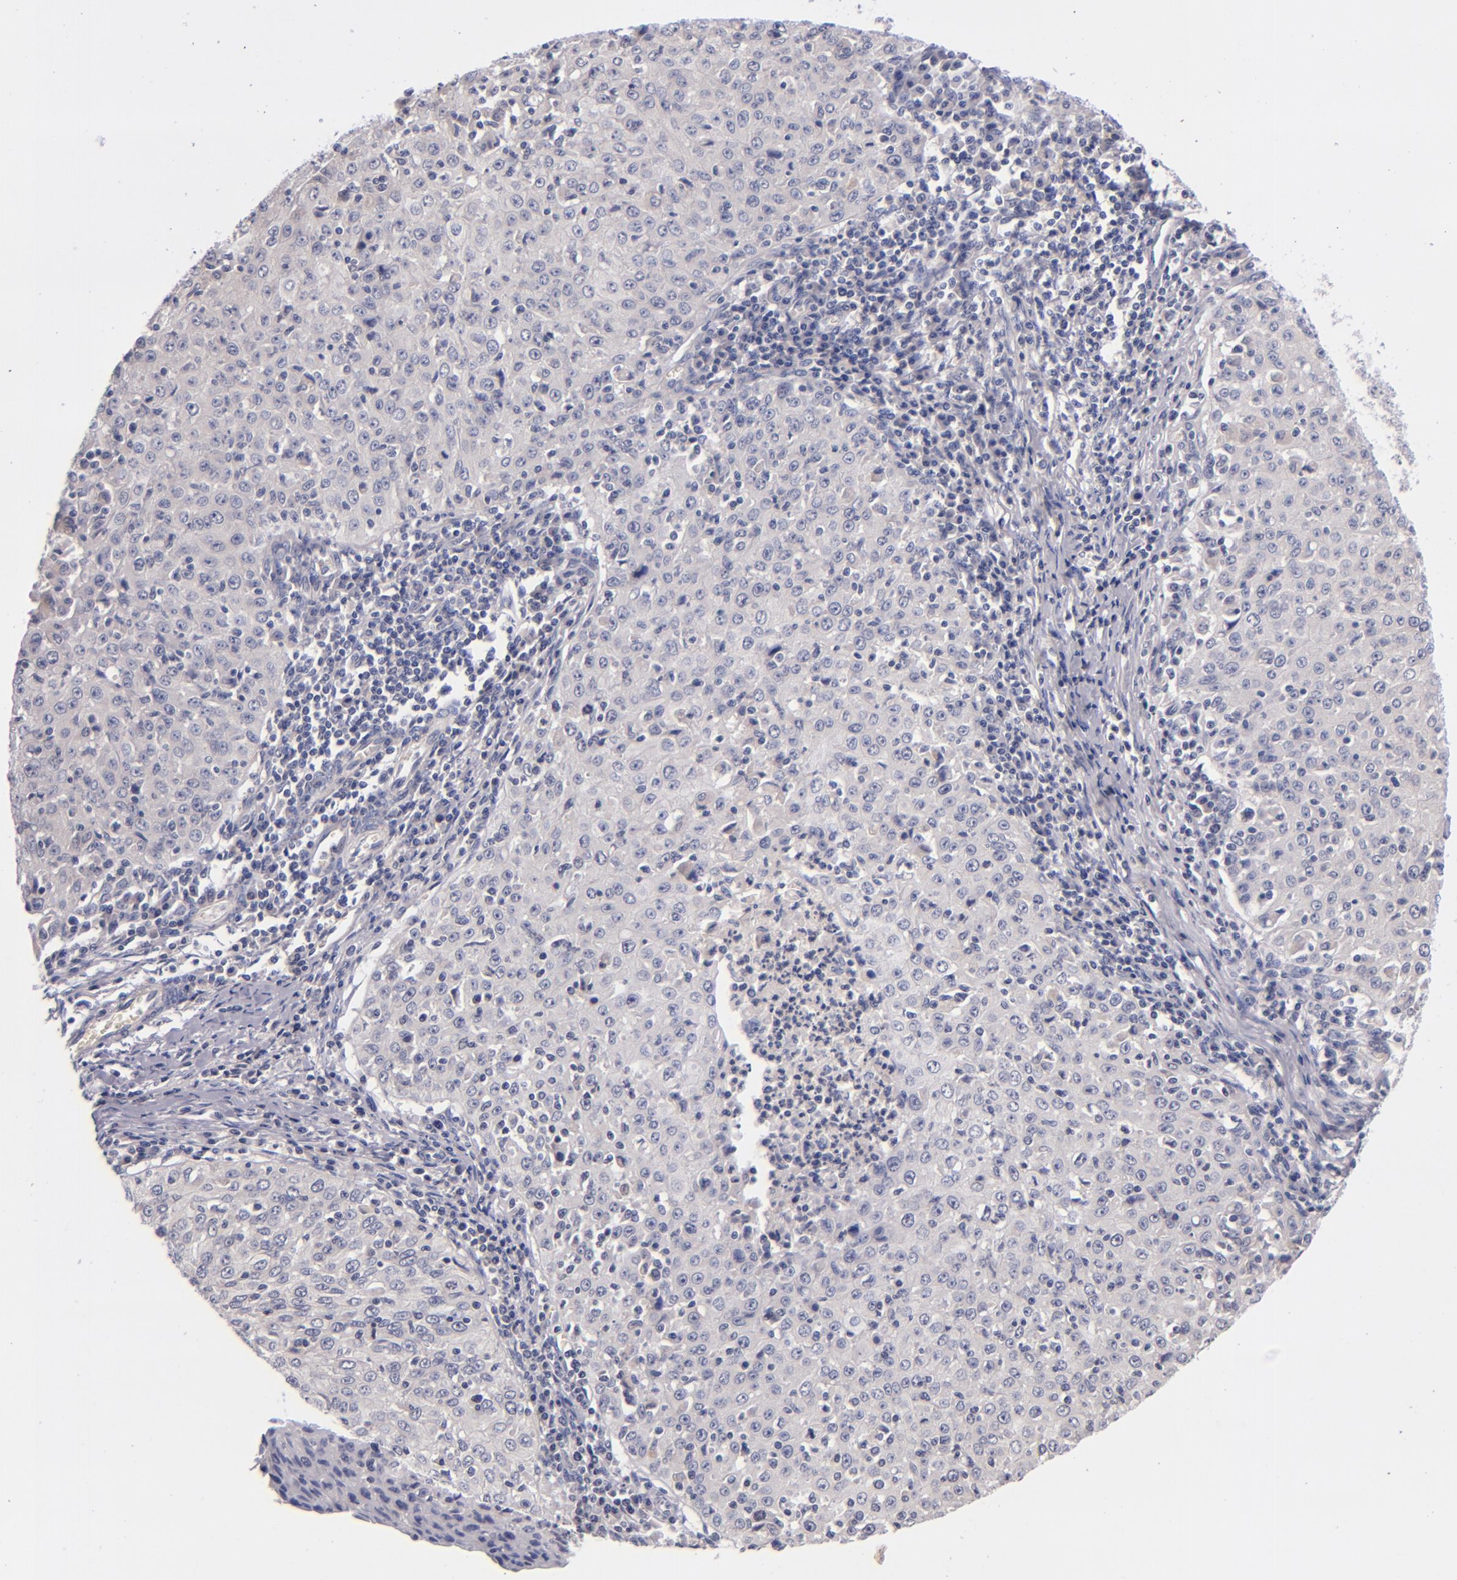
{"staining": {"intensity": "negative", "quantity": "none", "location": "none"}, "tissue": "cervical cancer", "cell_type": "Tumor cells", "image_type": "cancer", "snomed": [{"axis": "morphology", "description": "Squamous cell carcinoma, NOS"}, {"axis": "topography", "description": "Cervix"}], "caption": "This histopathology image is of cervical cancer stained with immunohistochemistry (IHC) to label a protein in brown with the nuclei are counter-stained blue. There is no positivity in tumor cells.", "gene": "TSC2", "patient": {"sex": "female", "age": 27}}